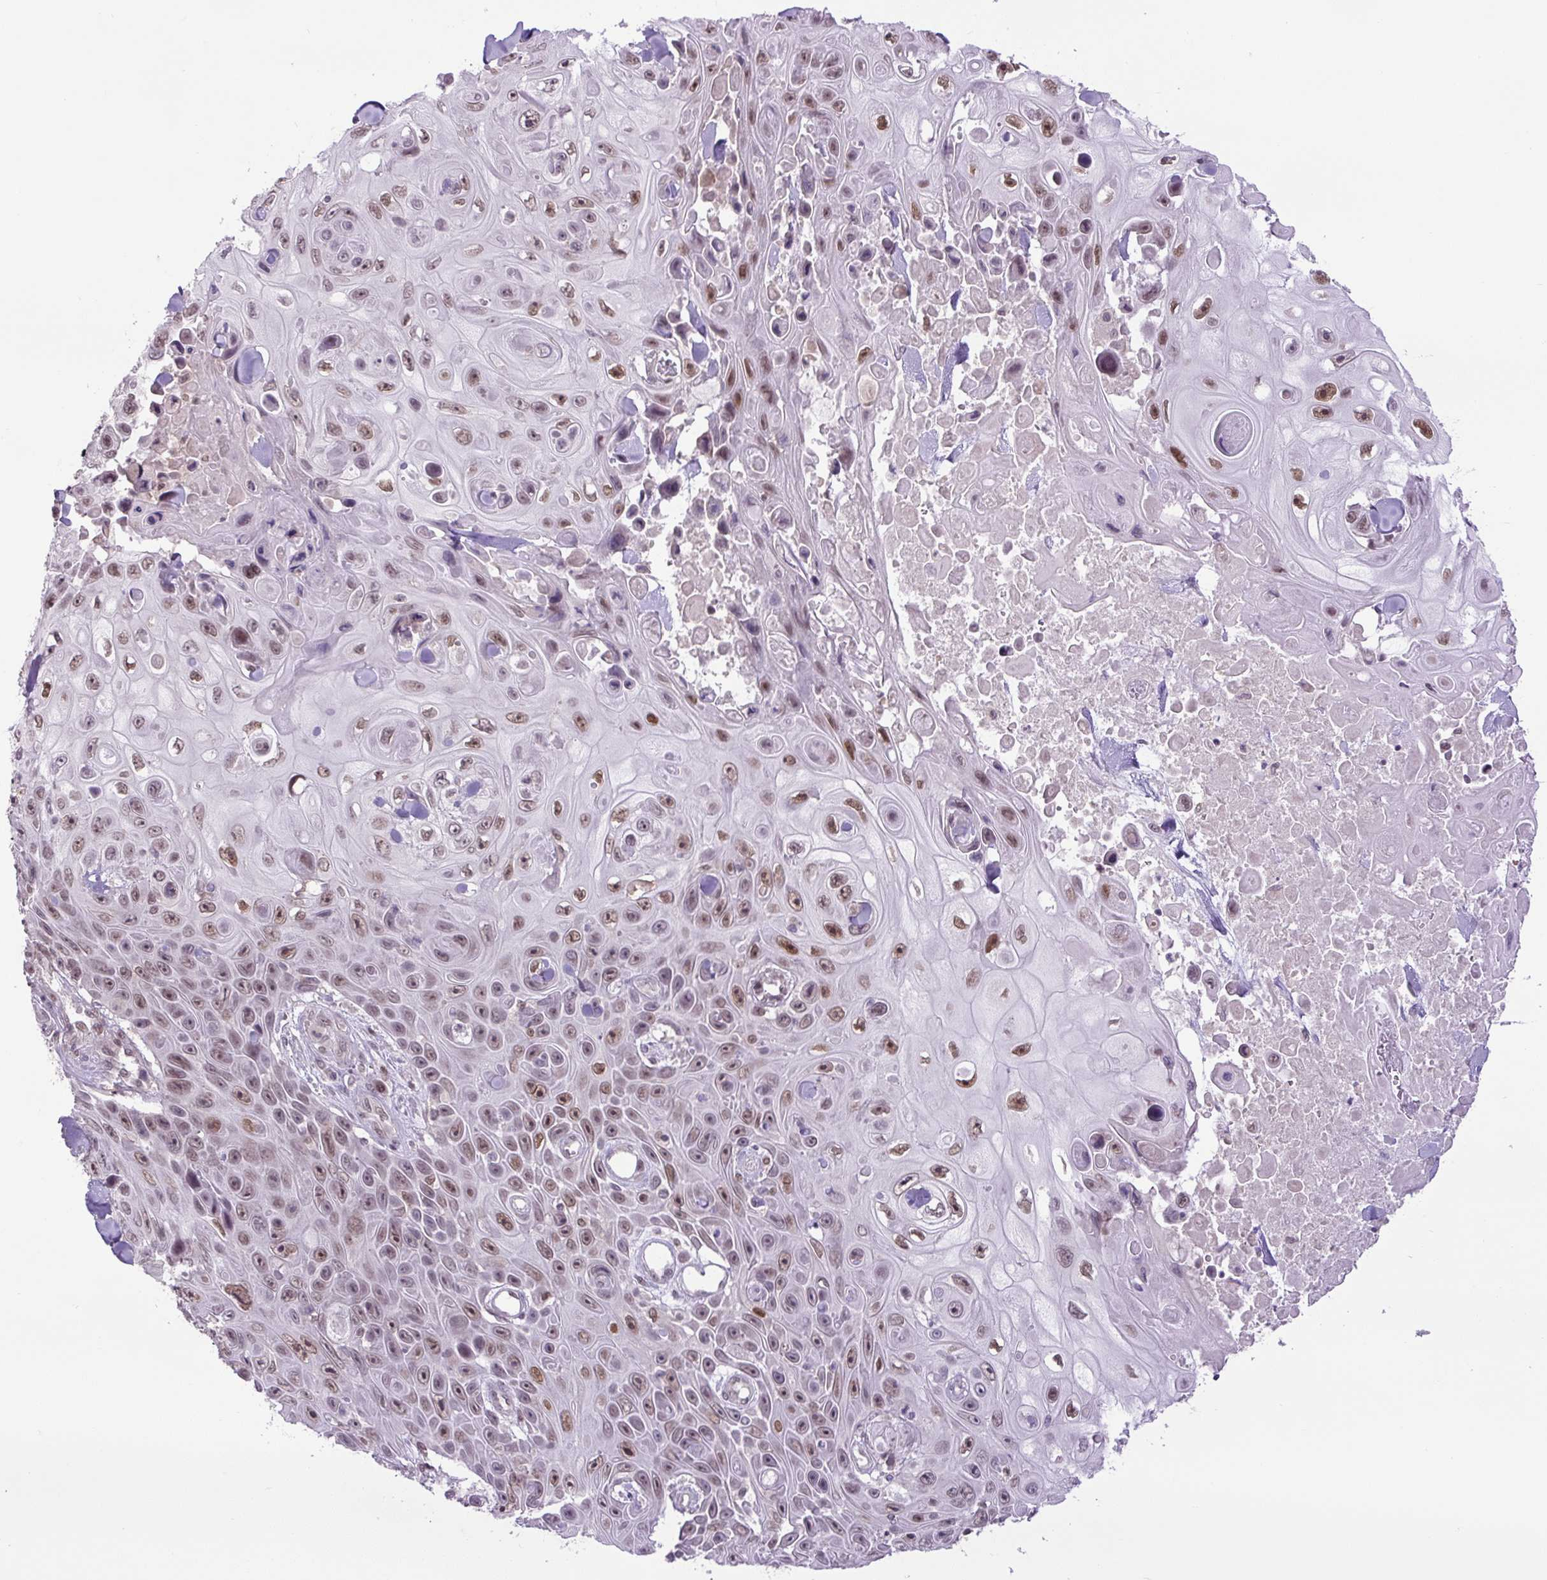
{"staining": {"intensity": "moderate", "quantity": ">75%", "location": "nuclear"}, "tissue": "skin cancer", "cell_type": "Tumor cells", "image_type": "cancer", "snomed": [{"axis": "morphology", "description": "Squamous cell carcinoma, NOS"}, {"axis": "topography", "description": "Skin"}], "caption": "Moderate nuclear staining is appreciated in approximately >75% of tumor cells in squamous cell carcinoma (skin). The staining was performed using DAB, with brown indicating positive protein expression. Nuclei are stained blue with hematoxylin.", "gene": "KPNA1", "patient": {"sex": "male", "age": 82}}